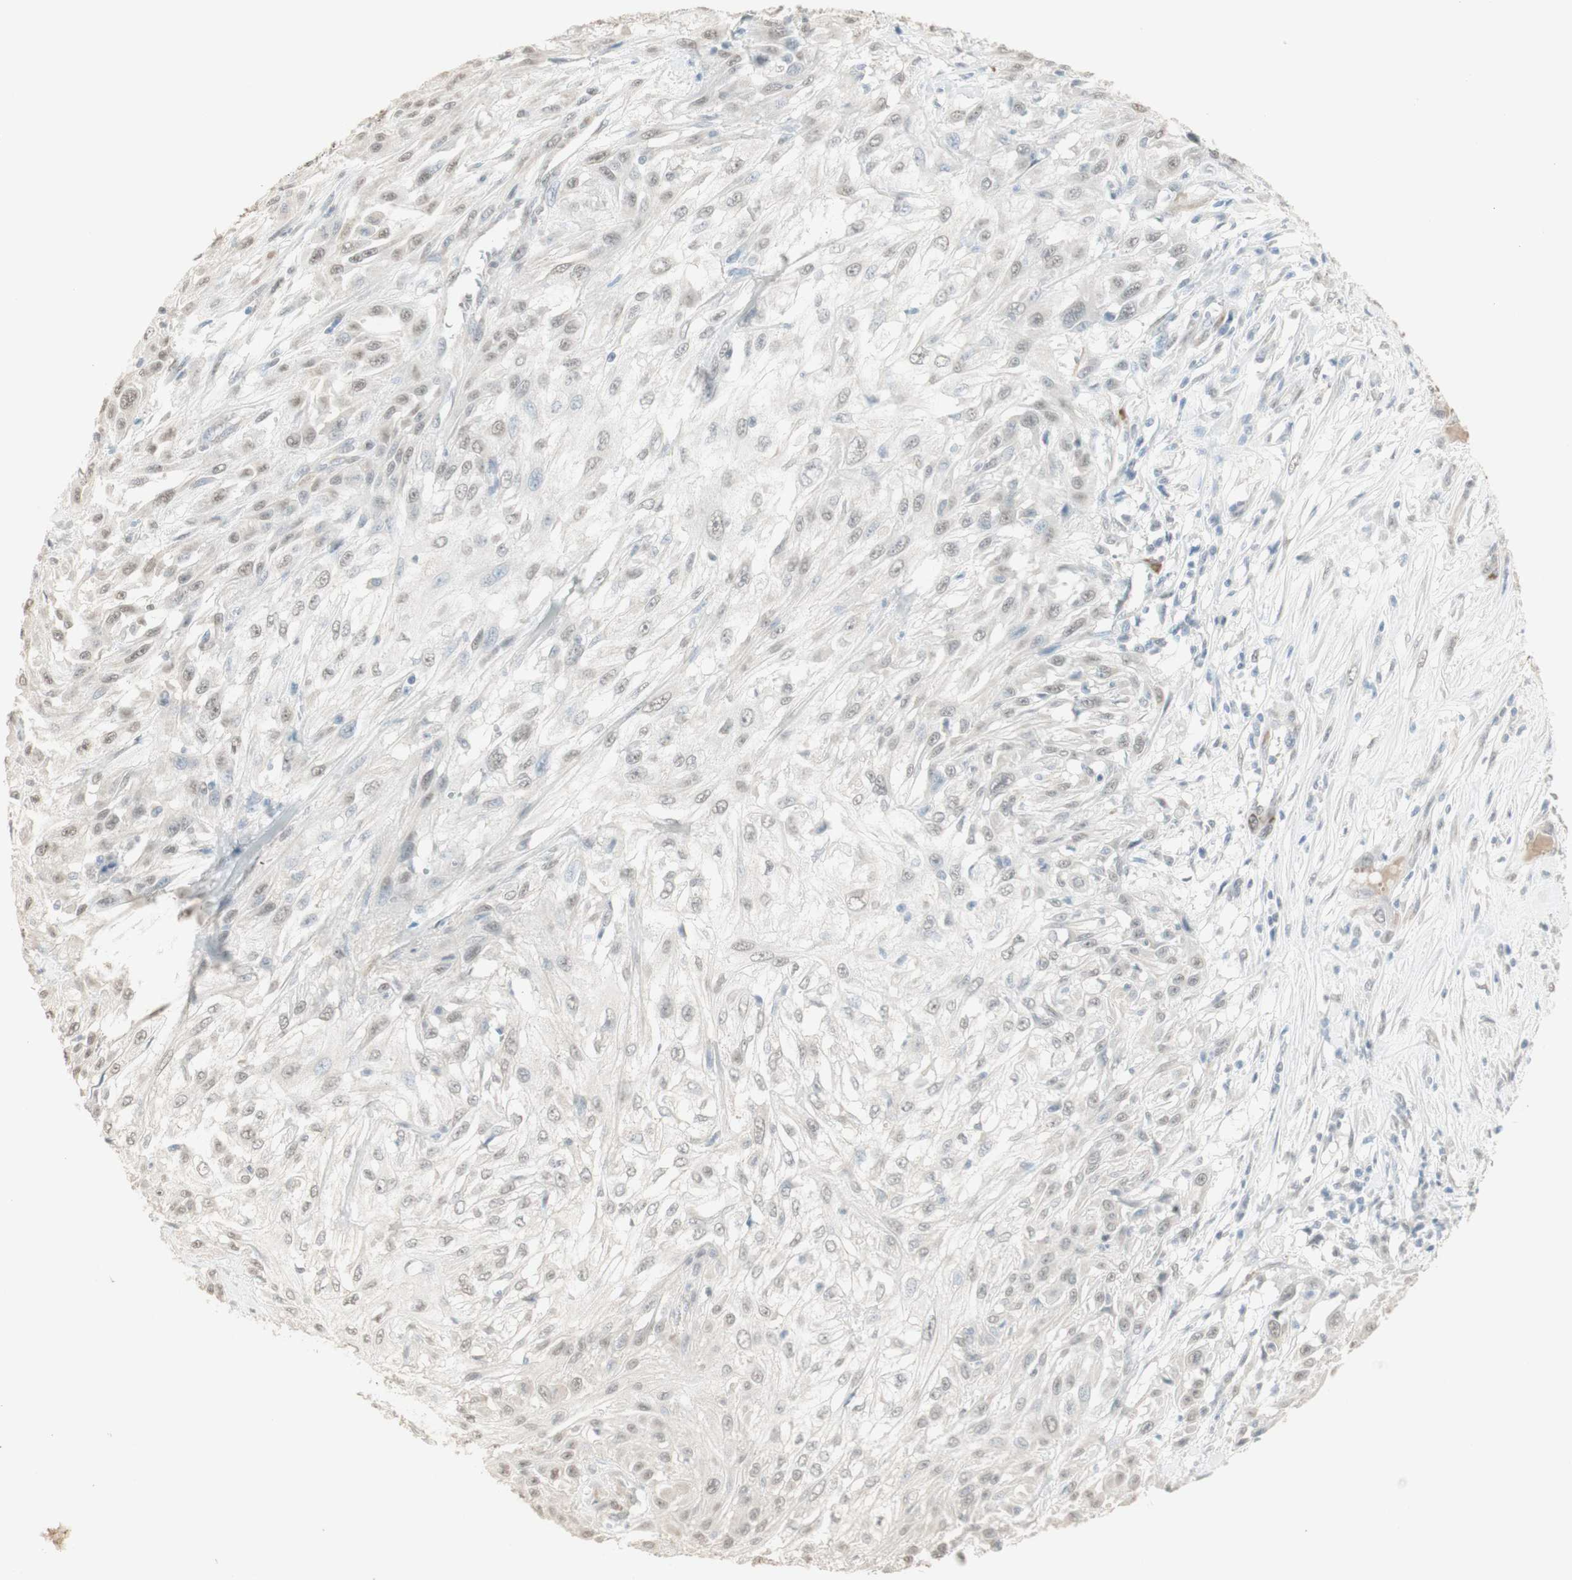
{"staining": {"intensity": "weak", "quantity": "25%-75%", "location": "nuclear"}, "tissue": "skin cancer", "cell_type": "Tumor cells", "image_type": "cancer", "snomed": [{"axis": "morphology", "description": "Squamous cell carcinoma, NOS"}, {"axis": "topography", "description": "Skin"}], "caption": "Skin squamous cell carcinoma stained for a protein reveals weak nuclear positivity in tumor cells.", "gene": "MUC3A", "patient": {"sex": "male", "age": 75}}